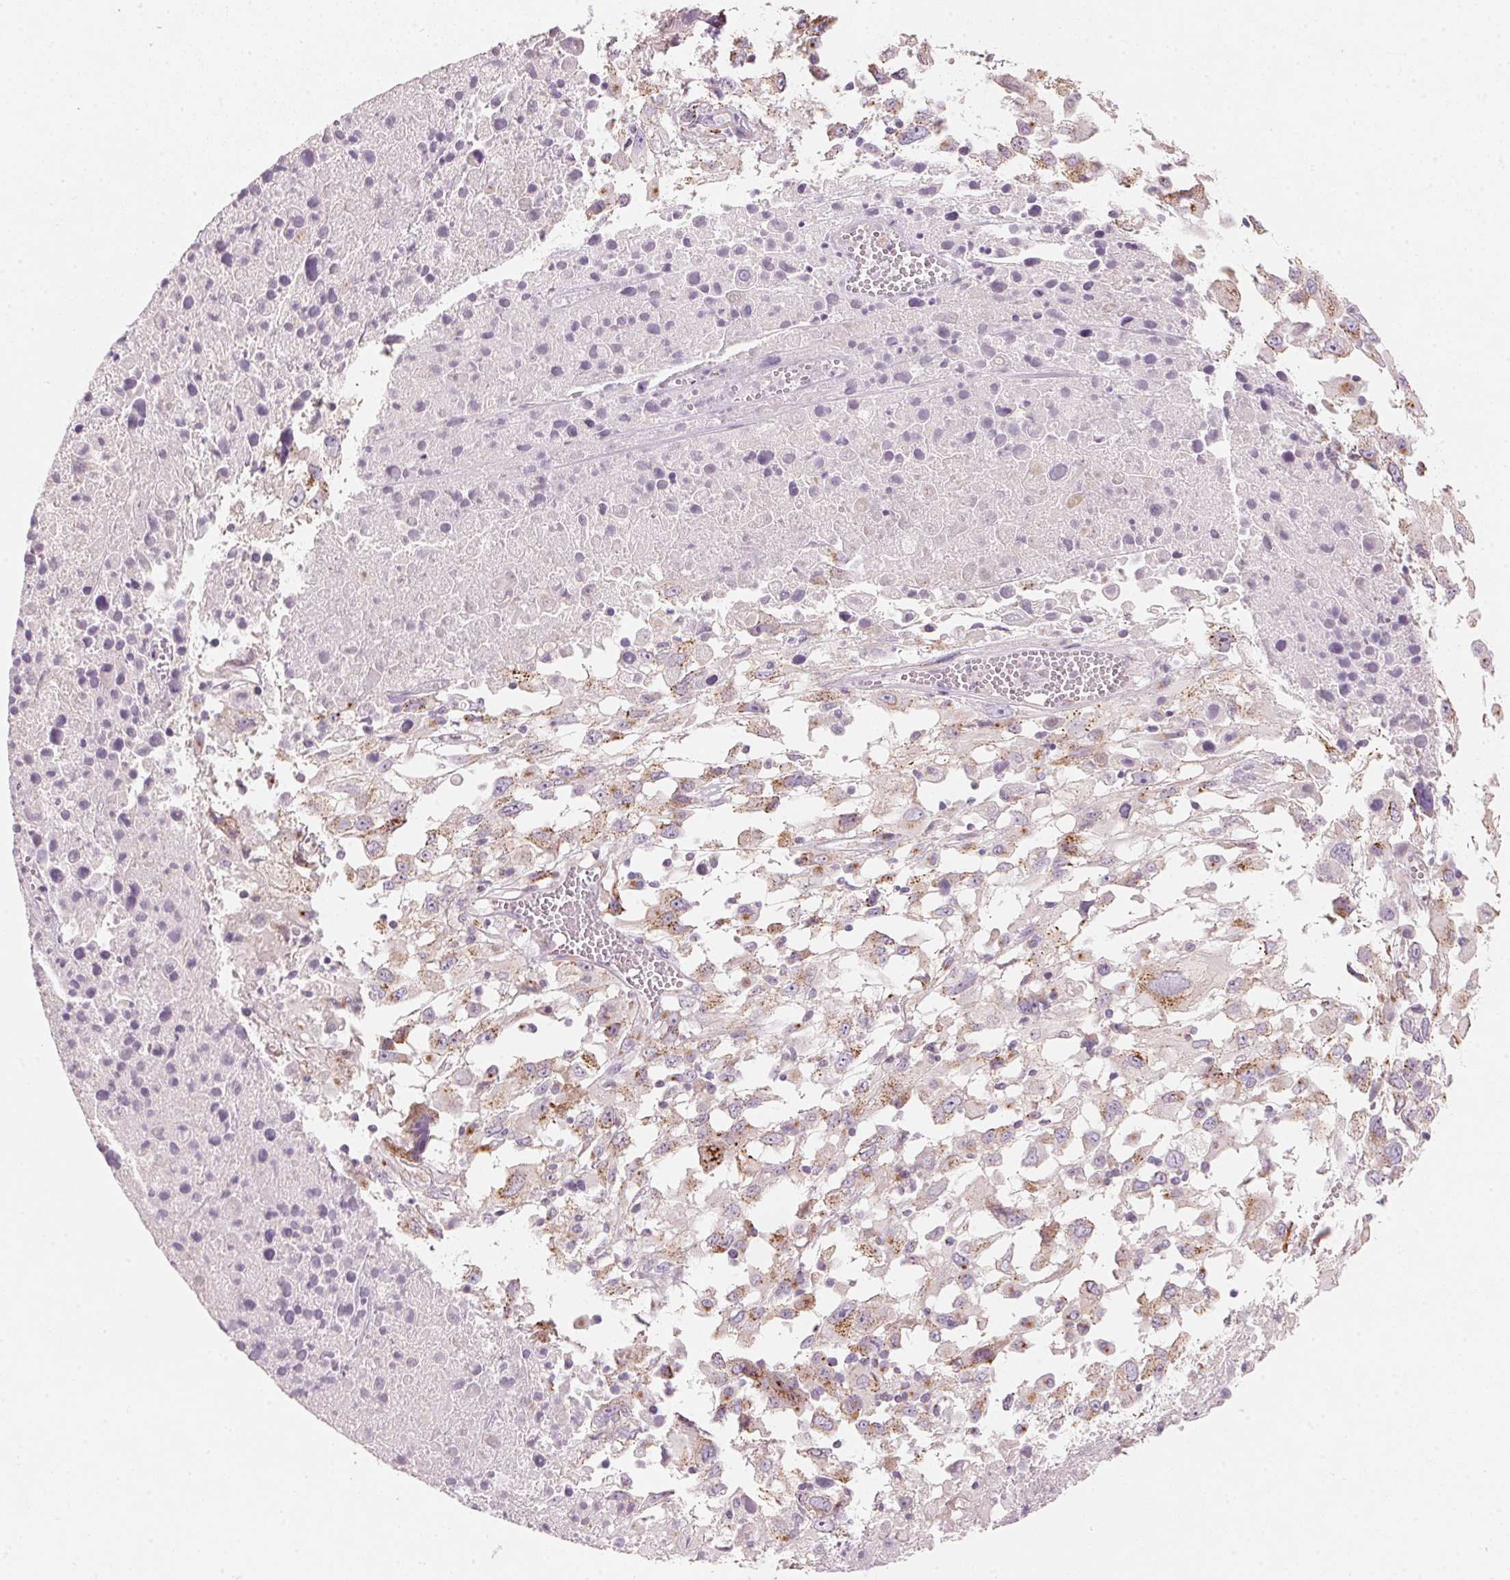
{"staining": {"intensity": "moderate", "quantity": "25%-75%", "location": "cytoplasmic/membranous"}, "tissue": "melanoma", "cell_type": "Tumor cells", "image_type": "cancer", "snomed": [{"axis": "morphology", "description": "Malignant melanoma, Metastatic site"}, {"axis": "topography", "description": "Soft tissue"}], "caption": "DAB (3,3'-diaminobenzidine) immunohistochemical staining of malignant melanoma (metastatic site) exhibits moderate cytoplasmic/membranous protein staining in about 25%-75% of tumor cells.", "gene": "DRAM2", "patient": {"sex": "male", "age": 50}}